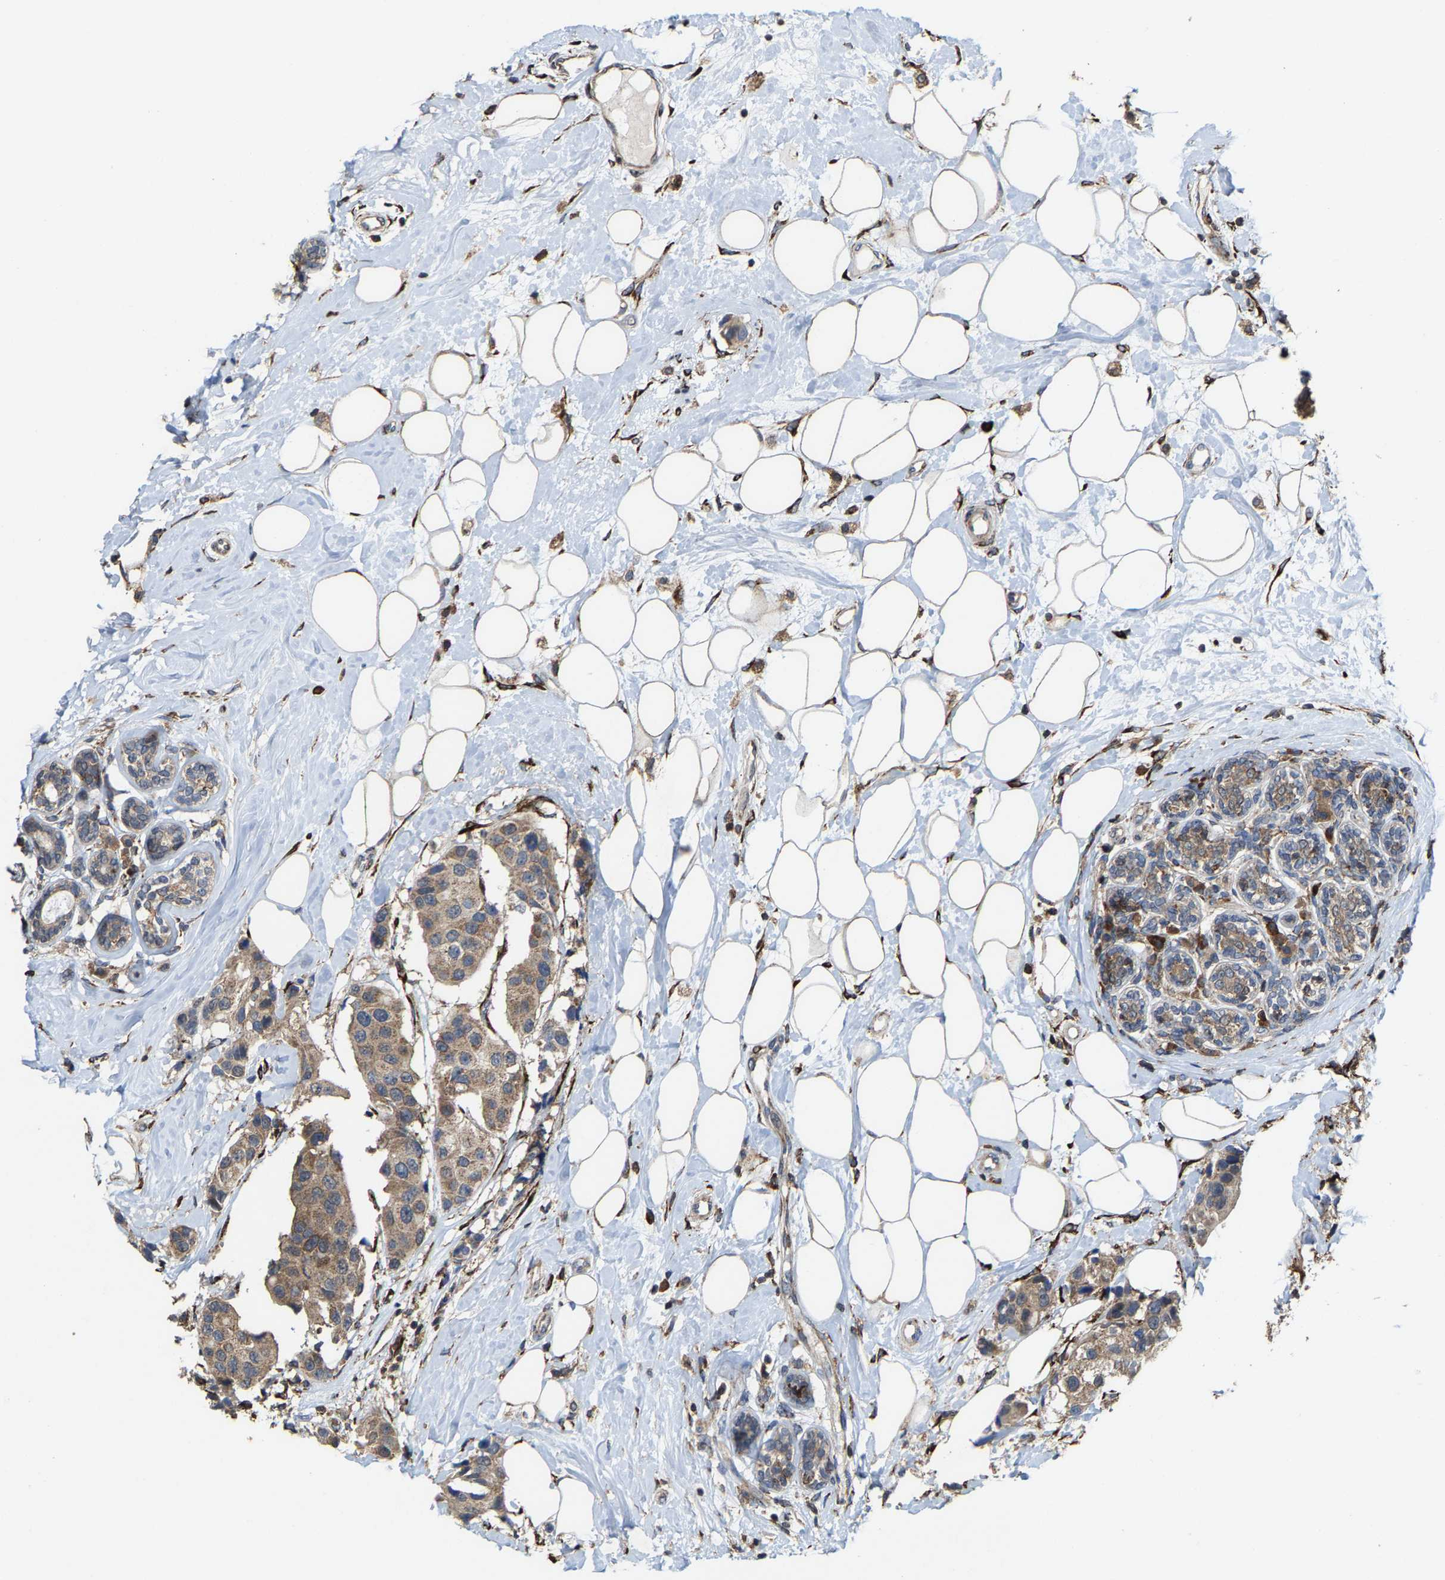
{"staining": {"intensity": "moderate", "quantity": ">75%", "location": "cytoplasmic/membranous"}, "tissue": "breast cancer", "cell_type": "Tumor cells", "image_type": "cancer", "snomed": [{"axis": "morphology", "description": "Normal tissue, NOS"}, {"axis": "morphology", "description": "Duct carcinoma"}, {"axis": "topography", "description": "Breast"}], "caption": "Human invasive ductal carcinoma (breast) stained with a protein marker displays moderate staining in tumor cells.", "gene": "FGD3", "patient": {"sex": "female", "age": 39}}